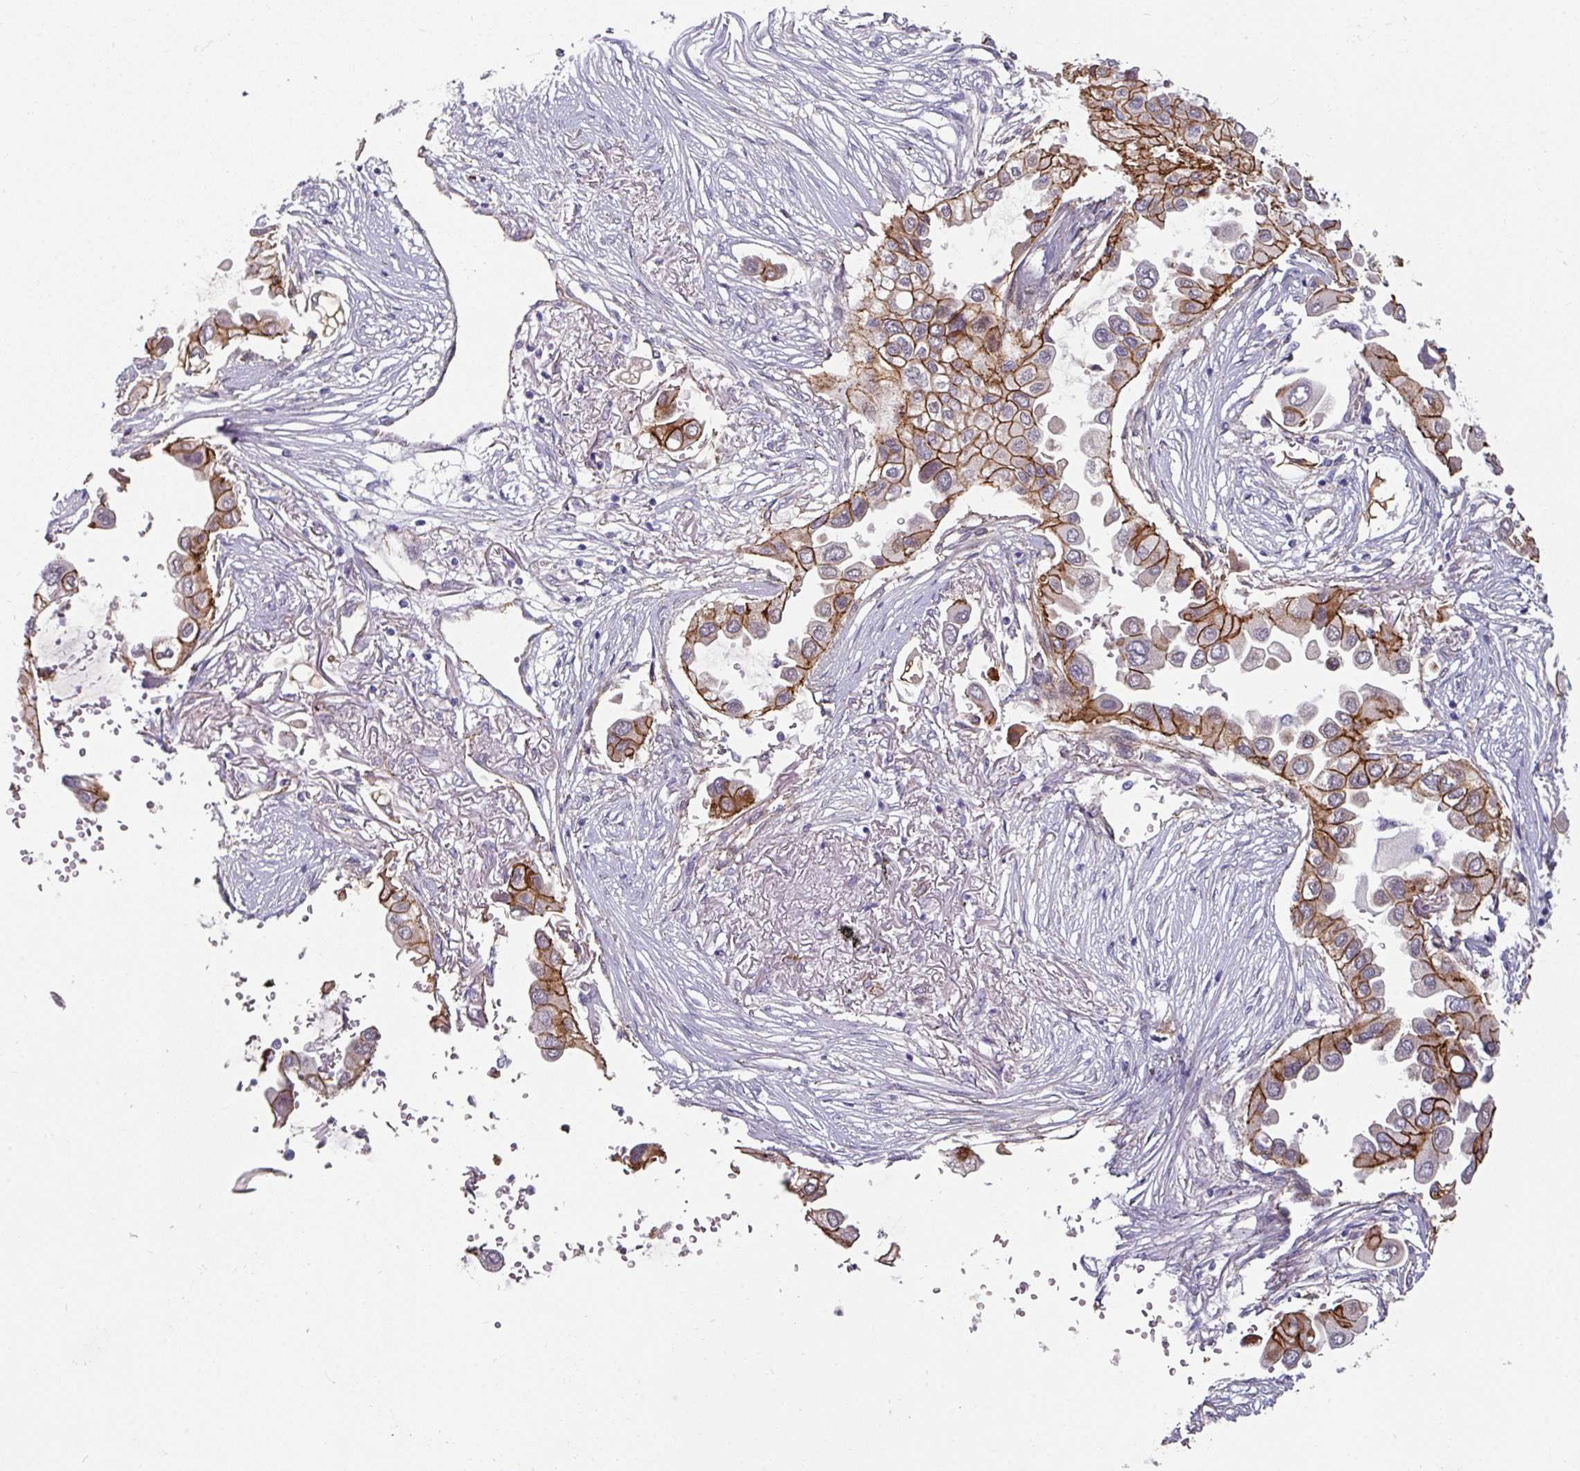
{"staining": {"intensity": "moderate", "quantity": ">75%", "location": "cytoplasmic/membranous"}, "tissue": "lung cancer", "cell_type": "Tumor cells", "image_type": "cancer", "snomed": [{"axis": "morphology", "description": "Adenocarcinoma, NOS"}, {"axis": "topography", "description": "Lung"}], "caption": "Lung adenocarcinoma was stained to show a protein in brown. There is medium levels of moderate cytoplasmic/membranous expression in about >75% of tumor cells.", "gene": "JUP", "patient": {"sex": "female", "age": 76}}